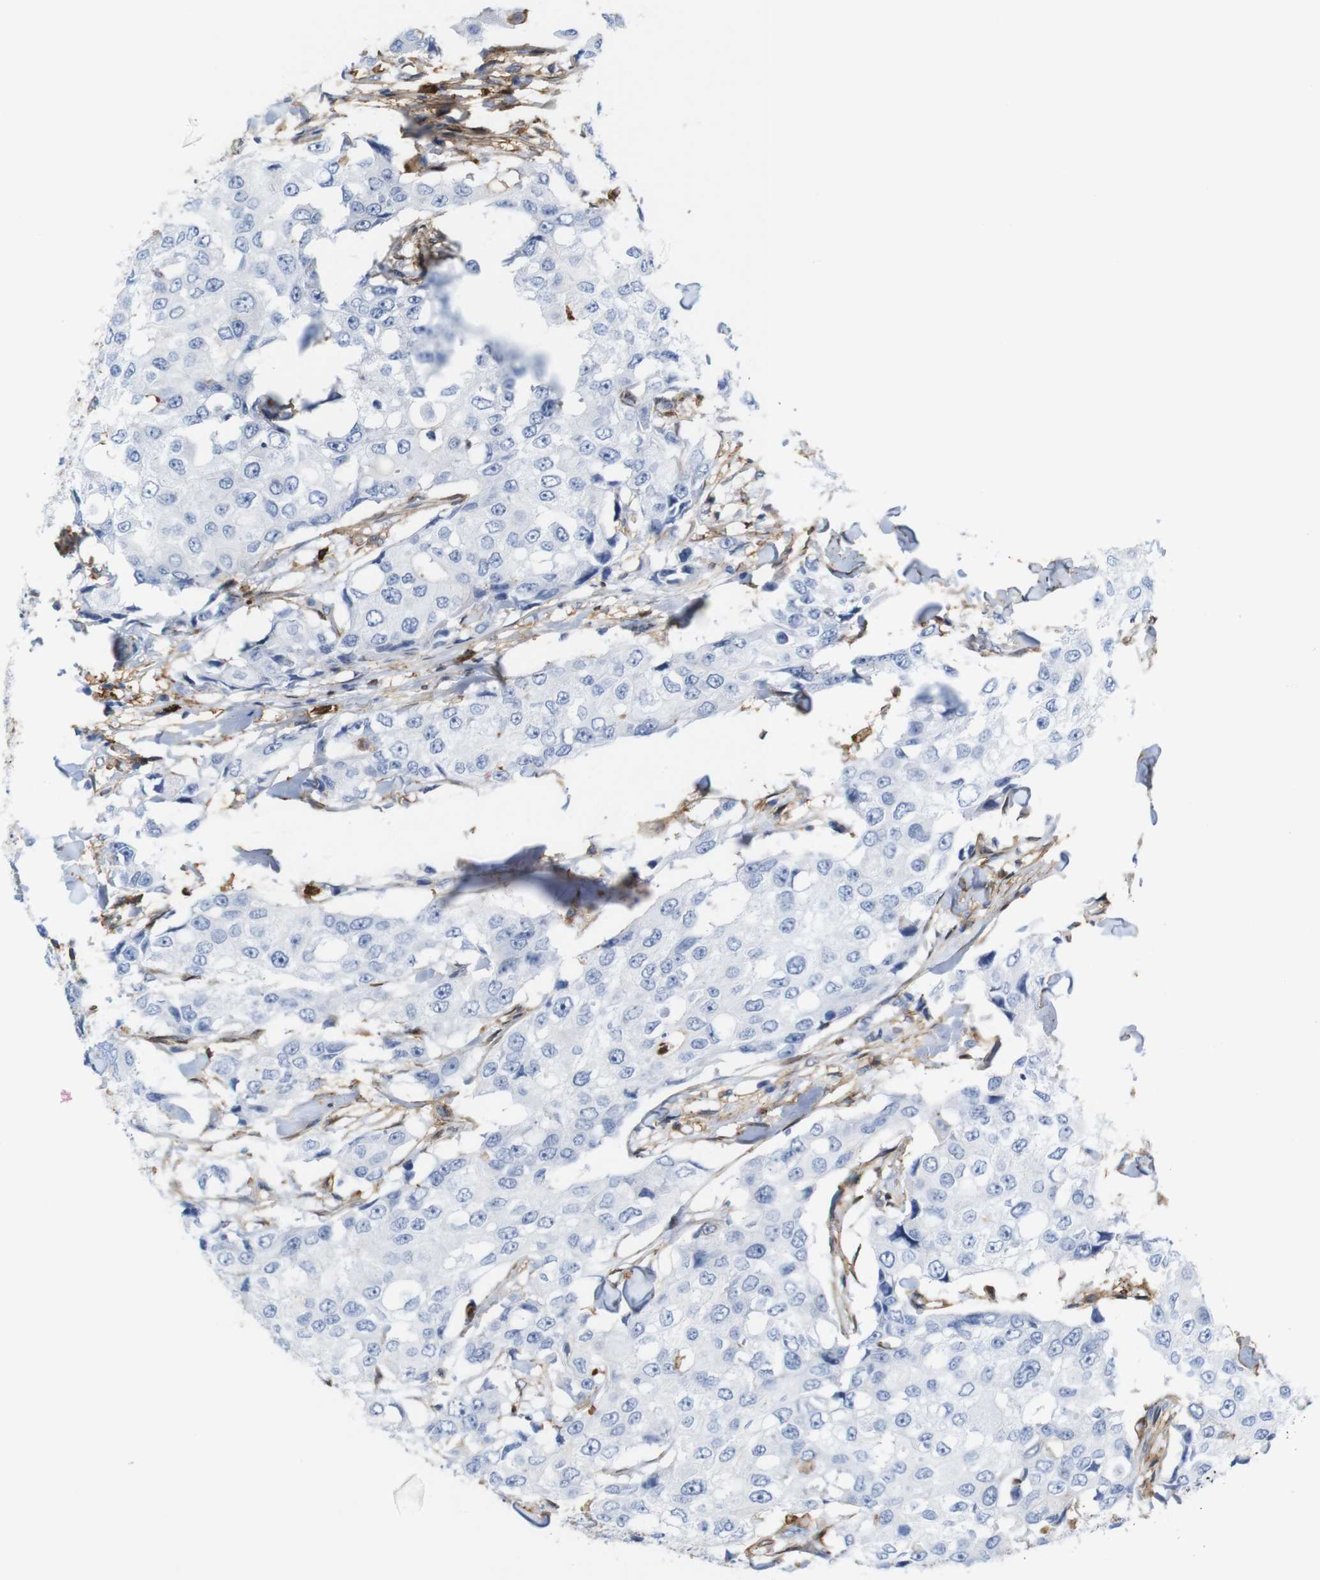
{"staining": {"intensity": "negative", "quantity": "none", "location": "none"}, "tissue": "breast cancer", "cell_type": "Tumor cells", "image_type": "cancer", "snomed": [{"axis": "morphology", "description": "Duct carcinoma"}, {"axis": "topography", "description": "Breast"}], "caption": "Tumor cells show no significant expression in breast invasive ductal carcinoma. Nuclei are stained in blue.", "gene": "ANXA1", "patient": {"sex": "female", "age": 27}}